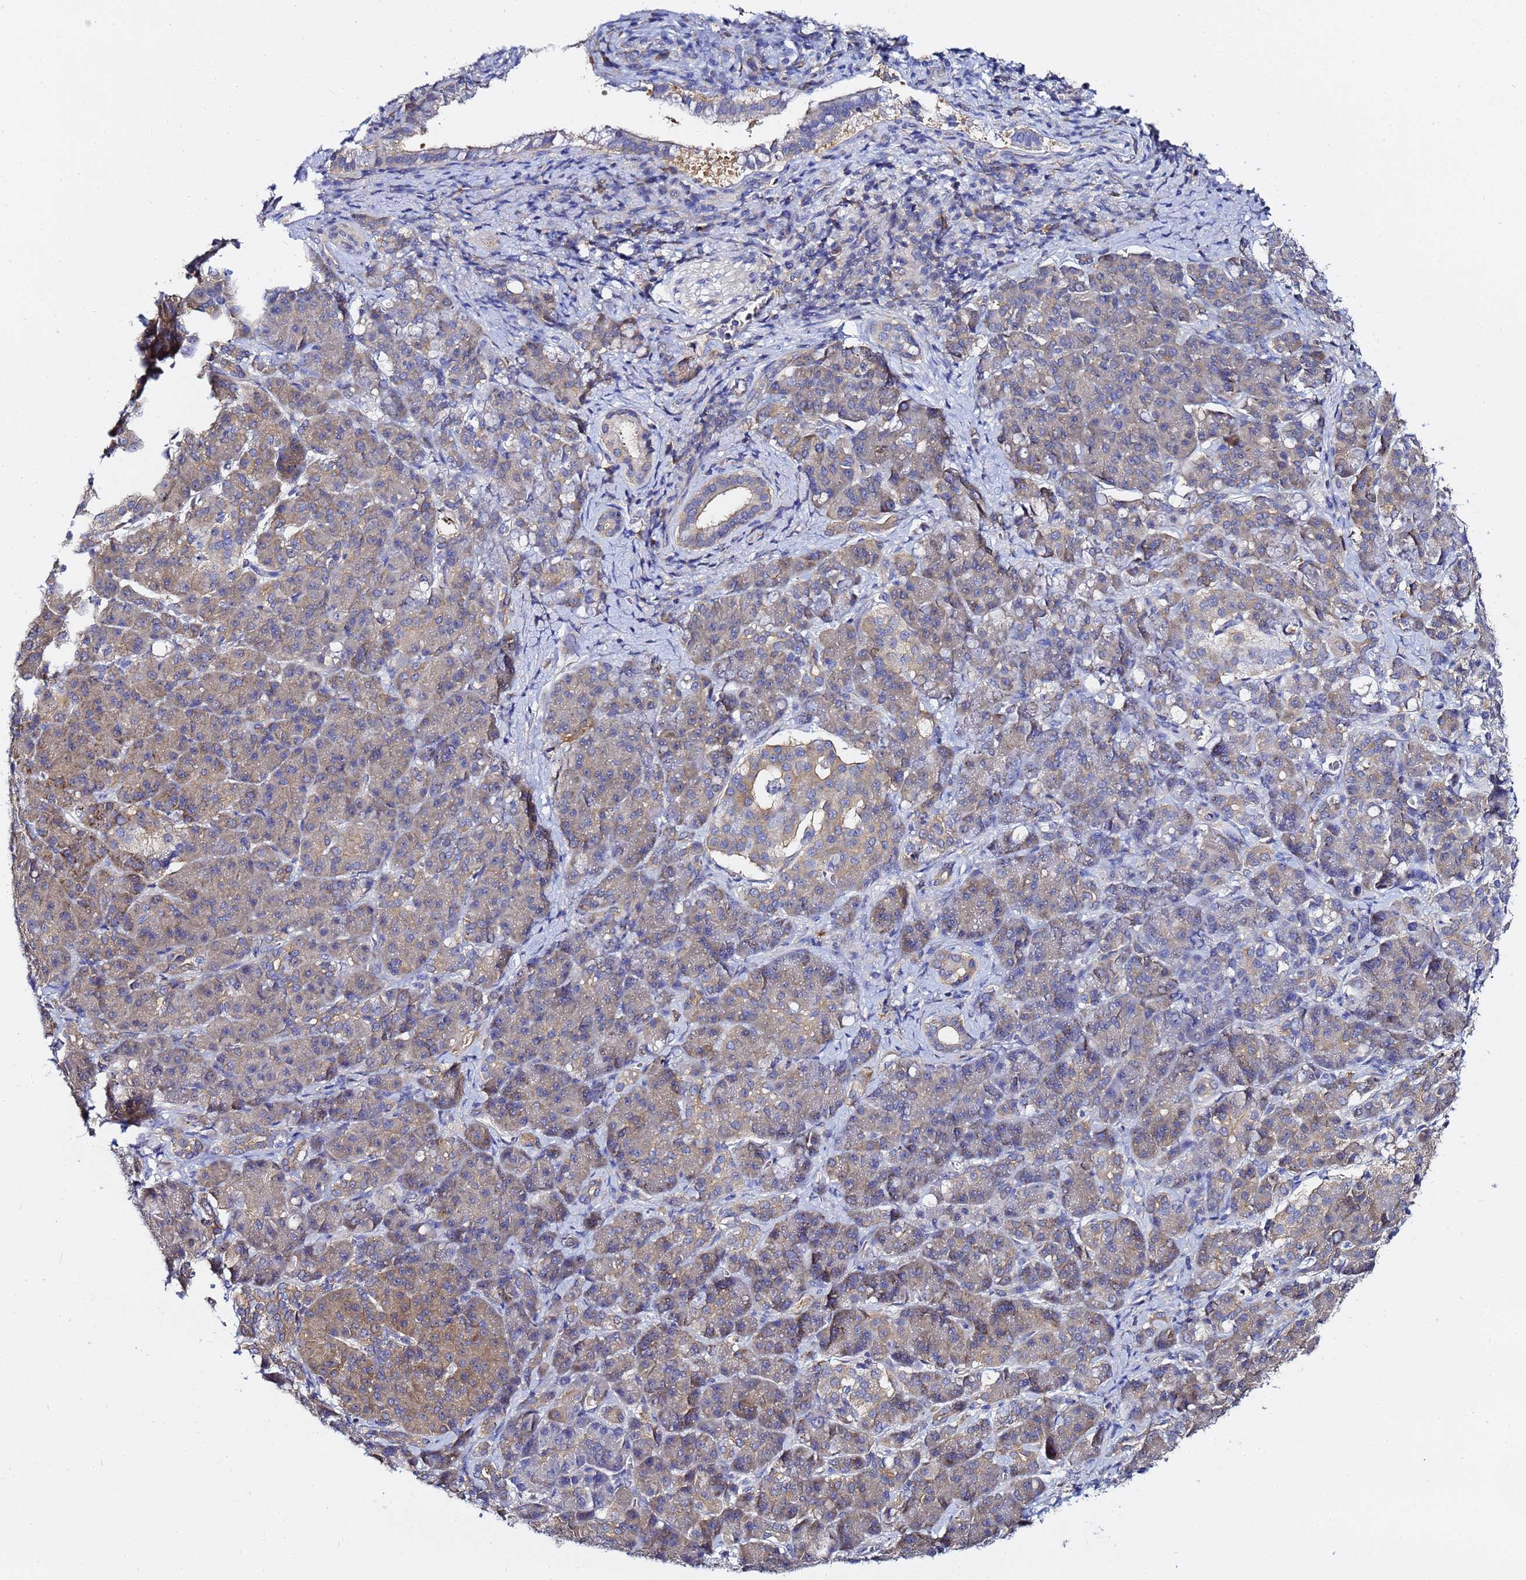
{"staining": {"intensity": "weak", "quantity": ">75%", "location": "cytoplasmic/membranous"}, "tissue": "pancreatic cancer", "cell_type": "Tumor cells", "image_type": "cancer", "snomed": [{"axis": "morphology", "description": "Adenocarcinoma, NOS"}, {"axis": "topography", "description": "Pancreas"}], "caption": "High-power microscopy captured an immunohistochemistry (IHC) image of pancreatic adenocarcinoma, revealing weak cytoplasmic/membranous positivity in approximately >75% of tumor cells. The staining was performed using DAB (3,3'-diaminobenzidine) to visualize the protein expression in brown, while the nuclei were stained in blue with hematoxylin (Magnification: 20x).", "gene": "LENG1", "patient": {"sex": "male", "age": 57}}